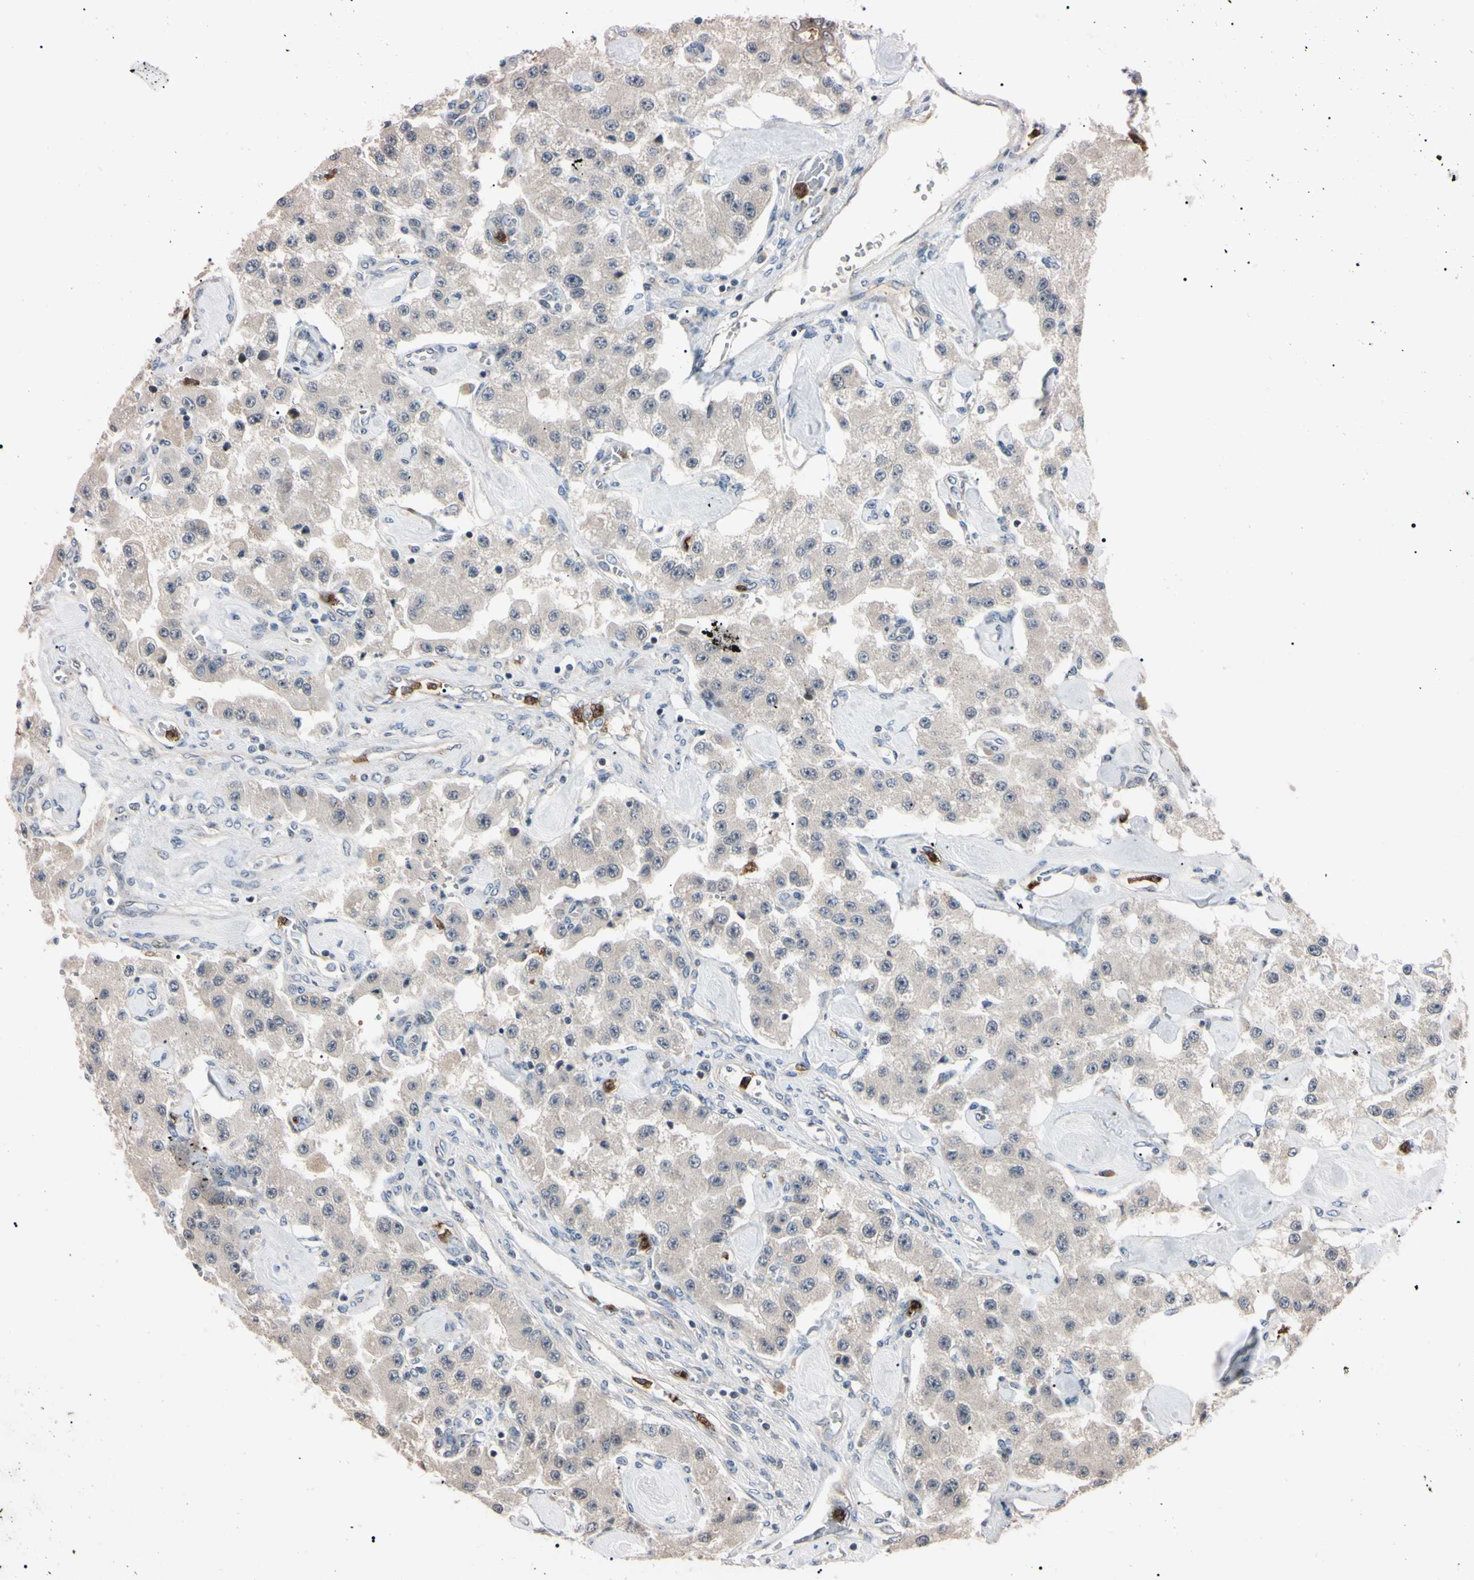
{"staining": {"intensity": "weak", "quantity": ">75%", "location": "cytoplasmic/membranous"}, "tissue": "carcinoid", "cell_type": "Tumor cells", "image_type": "cancer", "snomed": [{"axis": "morphology", "description": "Carcinoid, malignant, NOS"}, {"axis": "topography", "description": "Pancreas"}], "caption": "Carcinoid (malignant) tissue reveals weak cytoplasmic/membranous positivity in approximately >75% of tumor cells", "gene": "TRAF5", "patient": {"sex": "male", "age": 41}}